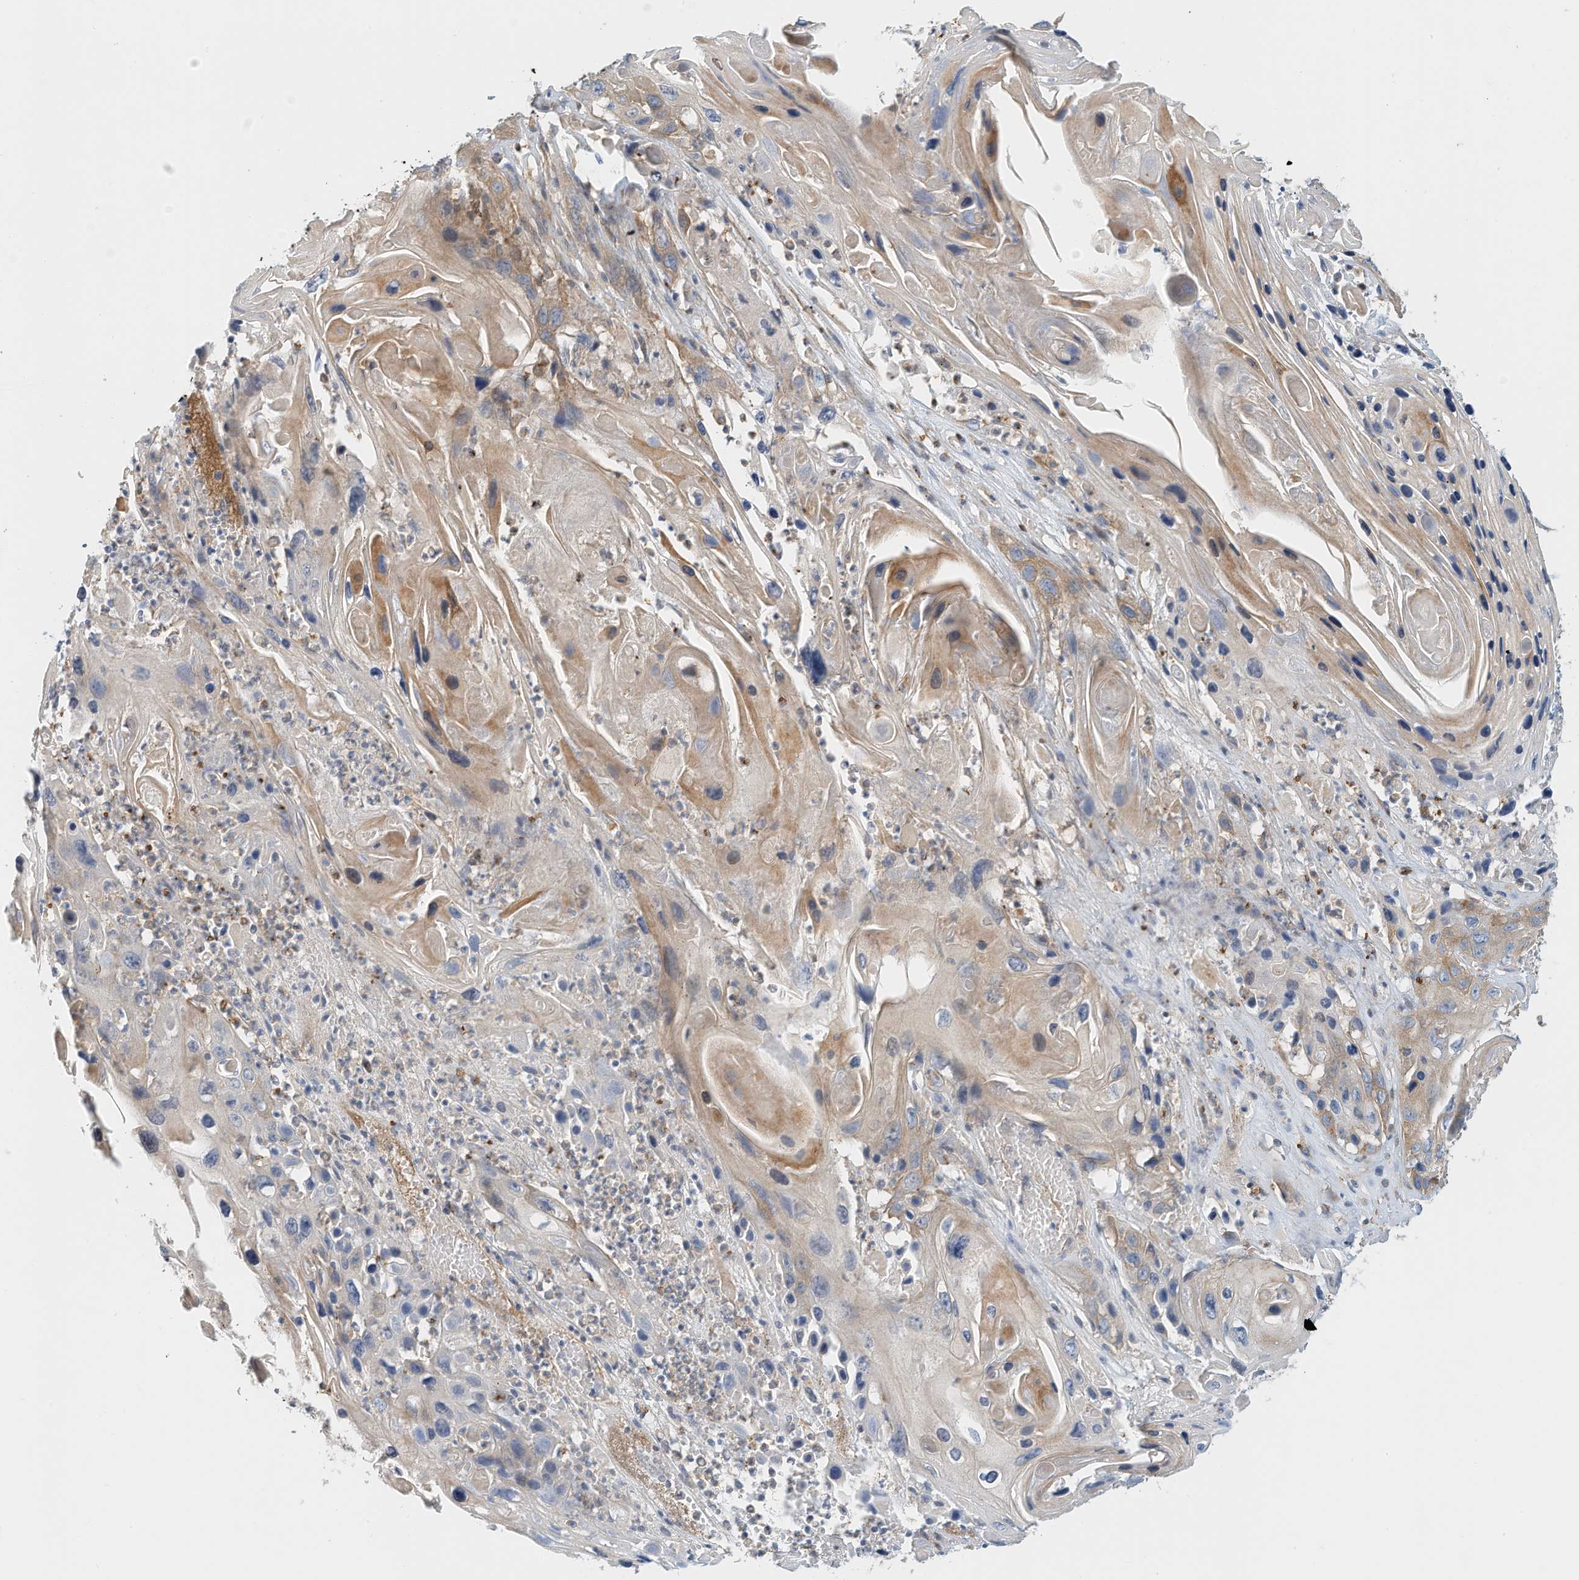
{"staining": {"intensity": "weak", "quantity": ">75%", "location": "cytoplasmic/membranous"}, "tissue": "skin cancer", "cell_type": "Tumor cells", "image_type": "cancer", "snomed": [{"axis": "morphology", "description": "Squamous cell carcinoma, NOS"}, {"axis": "topography", "description": "Skin"}], "caption": "The immunohistochemical stain highlights weak cytoplasmic/membranous expression in tumor cells of skin cancer tissue.", "gene": "MICAL1", "patient": {"sex": "male", "age": 55}}